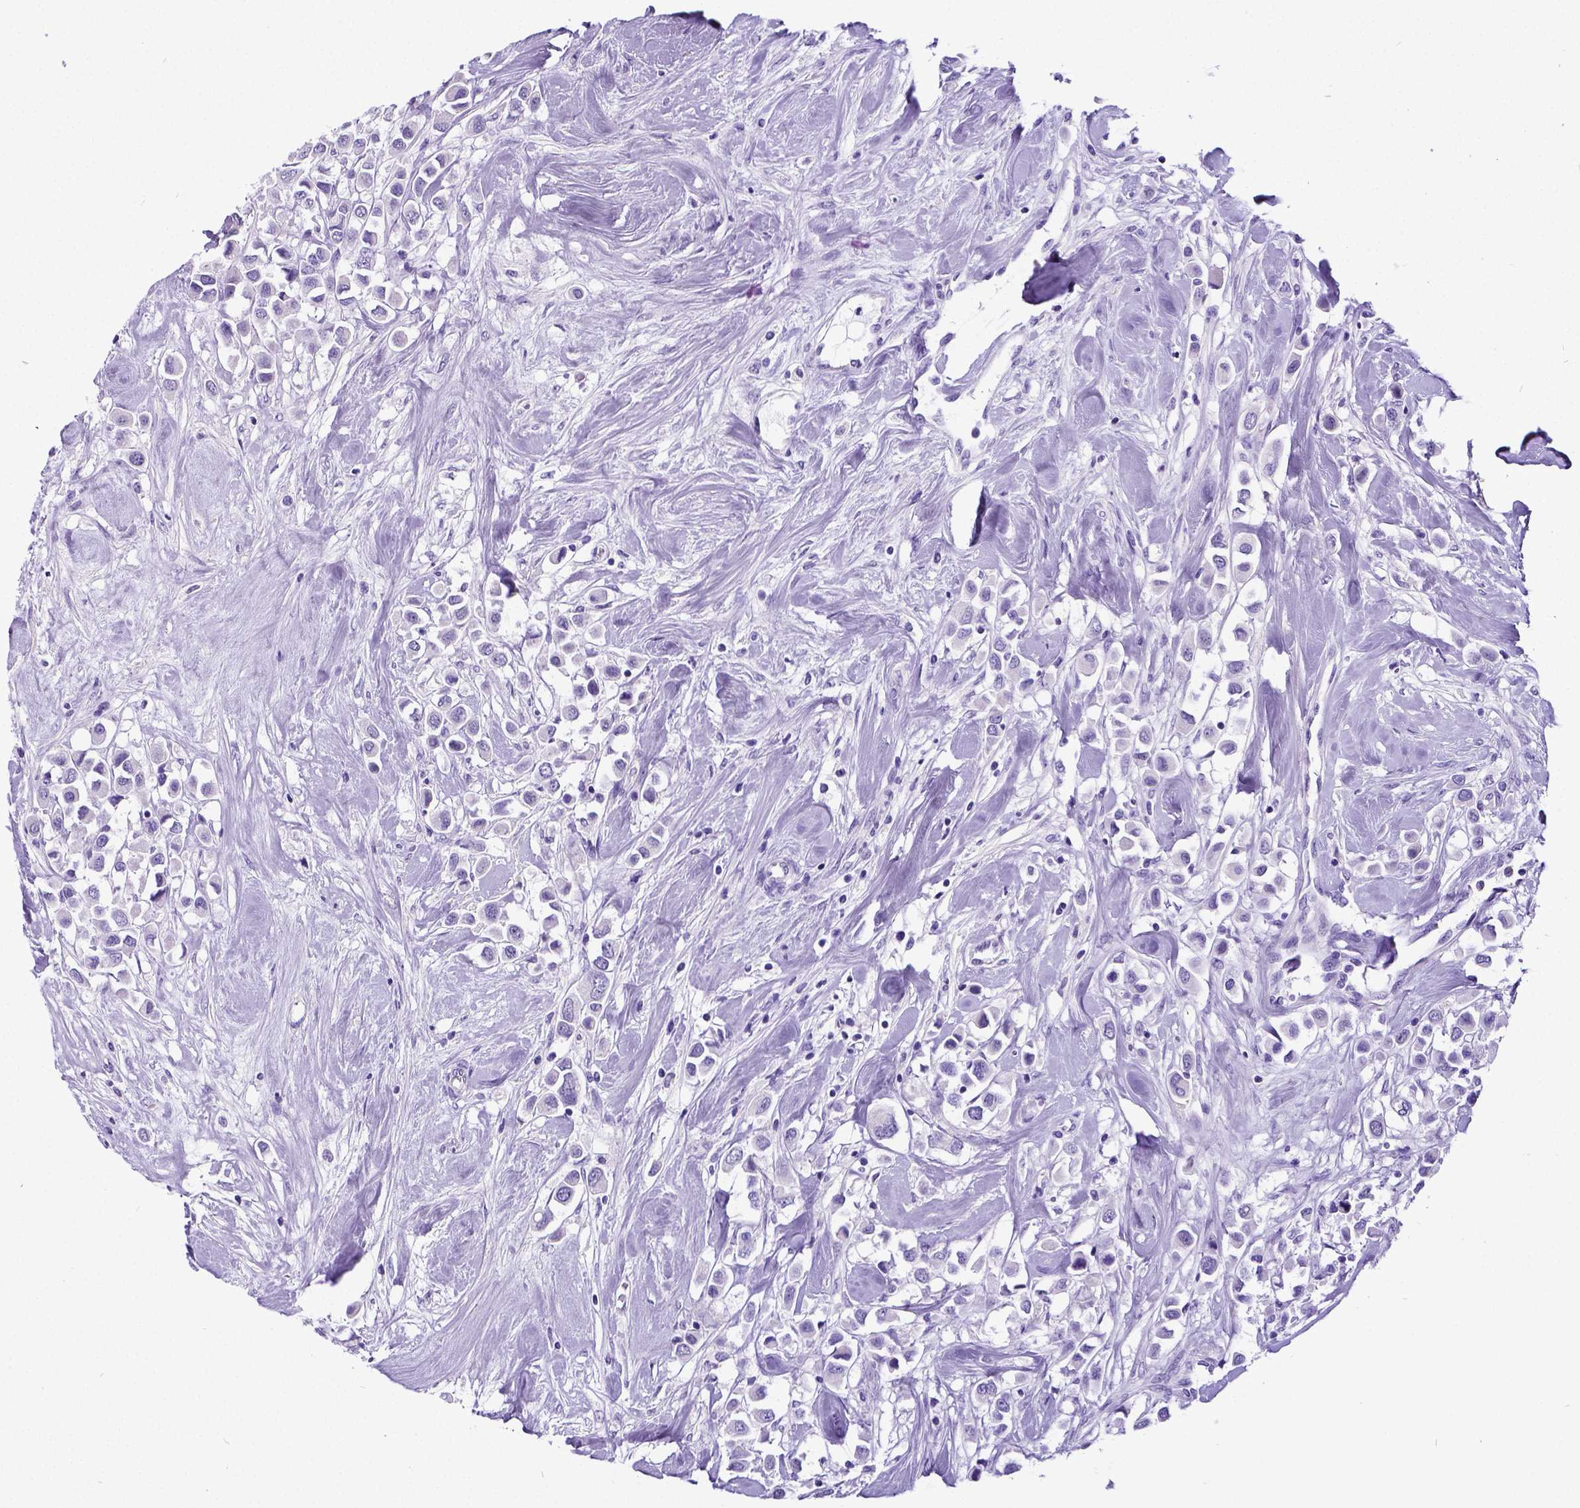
{"staining": {"intensity": "negative", "quantity": "none", "location": "none"}, "tissue": "breast cancer", "cell_type": "Tumor cells", "image_type": "cancer", "snomed": [{"axis": "morphology", "description": "Duct carcinoma"}, {"axis": "topography", "description": "Breast"}], "caption": "Breast infiltrating ductal carcinoma was stained to show a protein in brown. There is no significant expression in tumor cells. The staining is performed using DAB (3,3'-diaminobenzidine) brown chromogen with nuclei counter-stained in using hematoxylin.", "gene": "SATB2", "patient": {"sex": "female", "age": 61}}